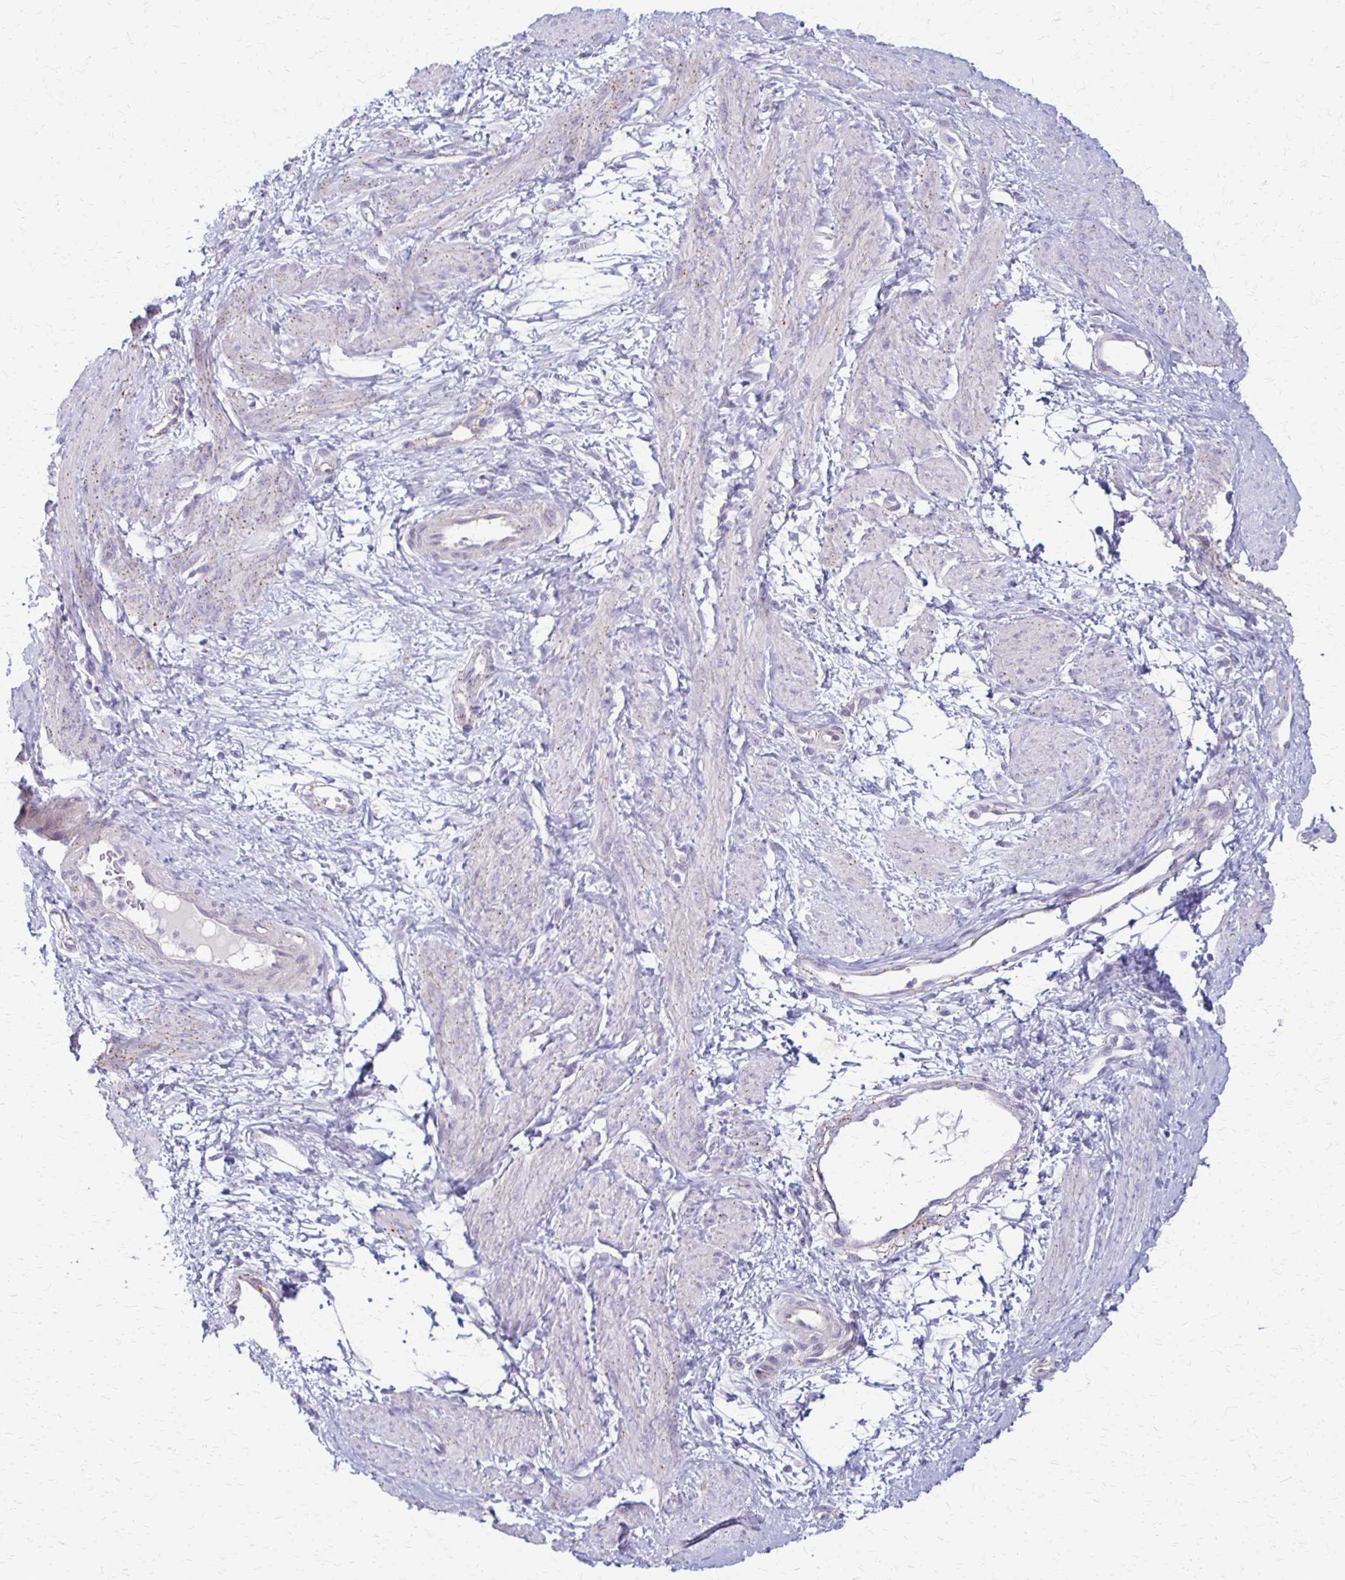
{"staining": {"intensity": "negative", "quantity": "none", "location": "none"}, "tissue": "smooth muscle", "cell_type": "Smooth muscle cells", "image_type": "normal", "snomed": [{"axis": "morphology", "description": "Normal tissue, NOS"}, {"axis": "topography", "description": "Smooth muscle"}, {"axis": "topography", "description": "Uterus"}], "caption": "Immunohistochemical staining of normal human smooth muscle displays no significant expression in smooth muscle cells. (Stains: DAB immunohistochemistry with hematoxylin counter stain, Microscopy: brightfield microscopy at high magnification).", "gene": "RHOC", "patient": {"sex": "female", "age": 39}}